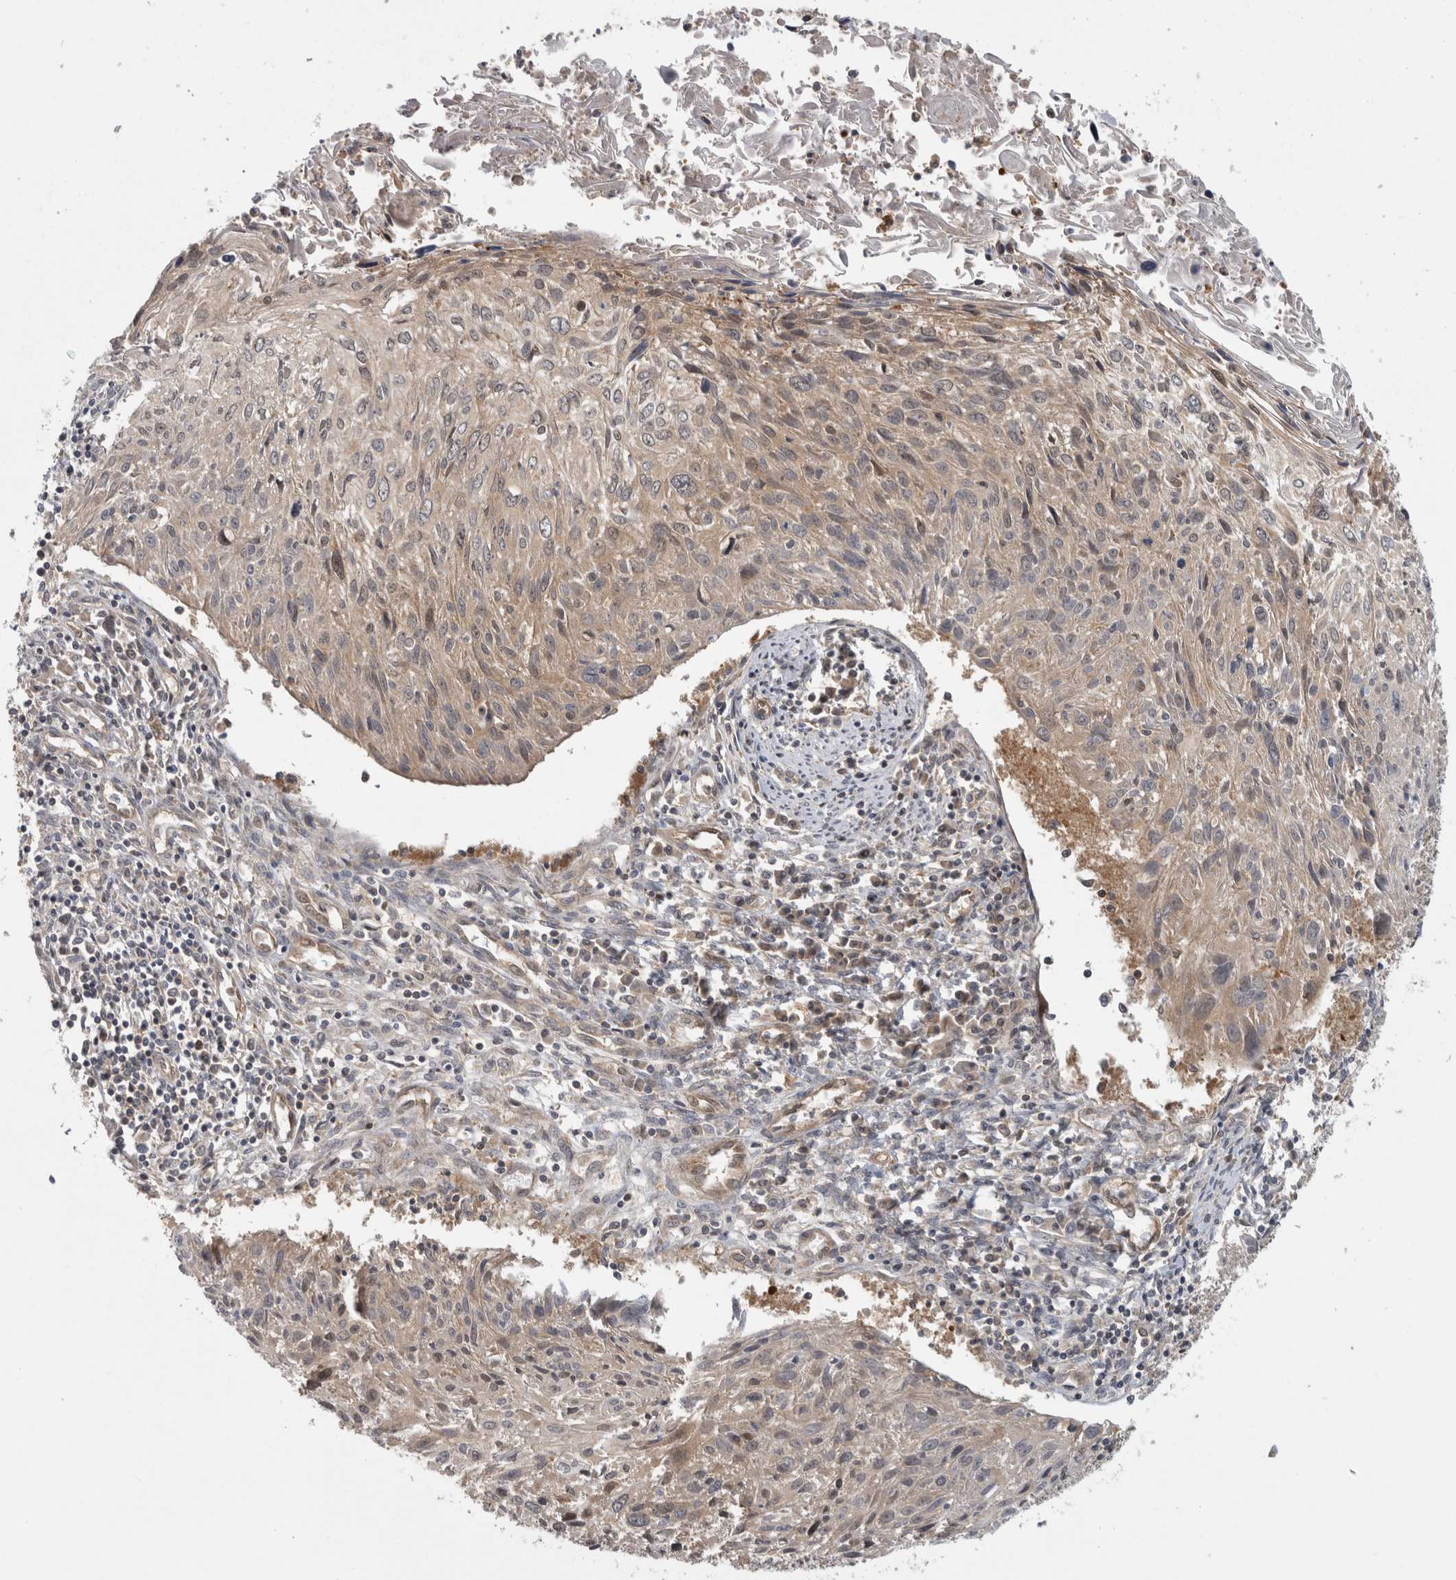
{"staining": {"intensity": "weak", "quantity": "25%-75%", "location": "cytoplasmic/membranous"}, "tissue": "cervical cancer", "cell_type": "Tumor cells", "image_type": "cancer", "snomed": [{"axis": "morphology", "description": "Squamous cell carcinoma, NOS"}, {"axis": "topography", "description": "Cervix"}], "caption": "A high-resolution photomicrograph shows immunohistochemistry staining of cervical squamous cell carcinoma, which shows weak cytoplasmic/membranous staining in approximately 25%-75% of tumor cells.", "gene": "ASTN2", "patient": {"sex": "female", "age": 51}}